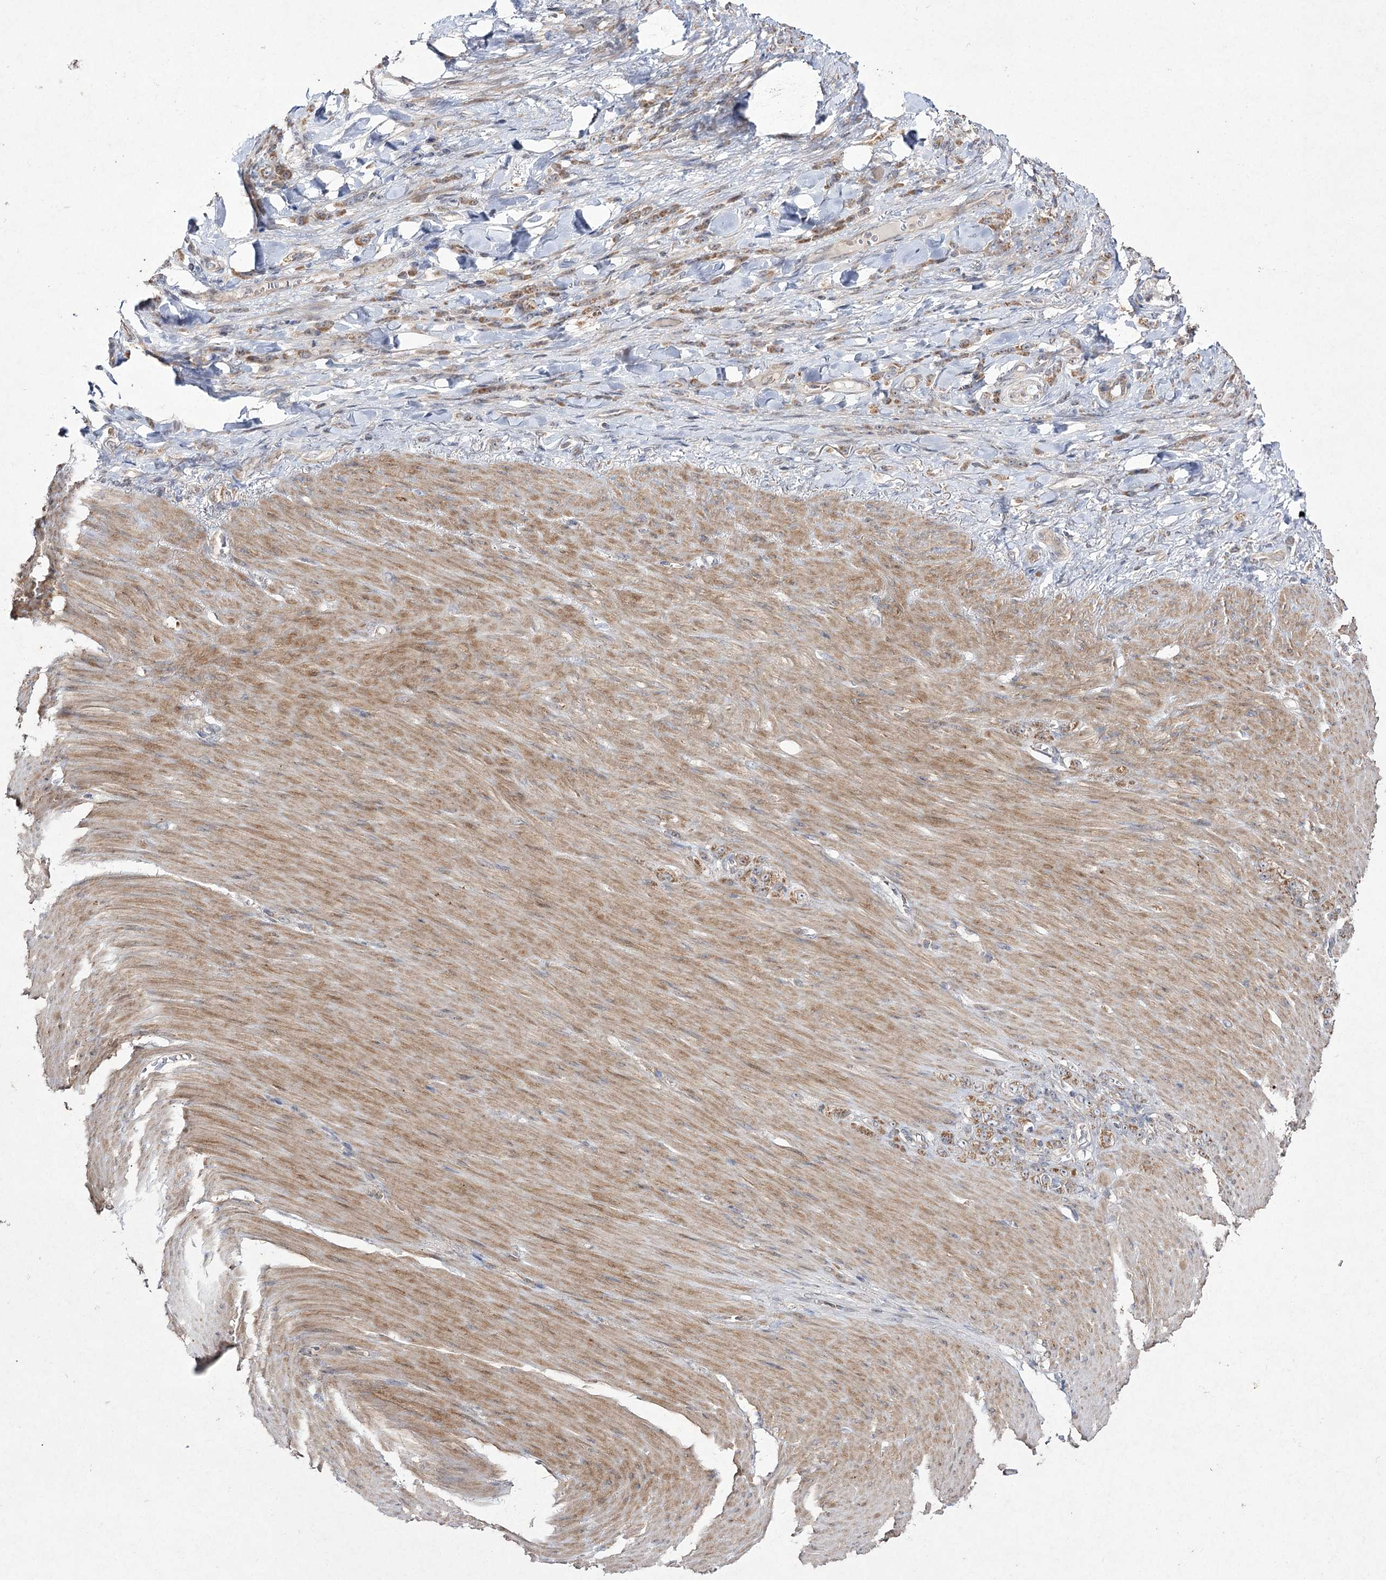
{"staining": {"intensity": "moderate", "quantity": ">75%", "location": "cytoplasmic/membranous"}, "tissue": "stomach cancer", "cell_type": "Tumor cells", "image_type": "cancer", "snomed": [{"axis": "morphology", "description": "Normal tissue, NOS"}, {"axis": "morphology", "description": "Adenocarcinoma, NOS"}, {"axis": "topography", "description": "Stomach"}], "caption": "Stomach adenocarcinoma stained with immunohistochemistry demonstrates moderate cytoplasmic/membranous positivity in approximately >75% of tumor cells. (DAB IHC with brightfield microscopy, high magnification).", "gene": "FANCL", "patient": {"sex": "male", "age": 82}}